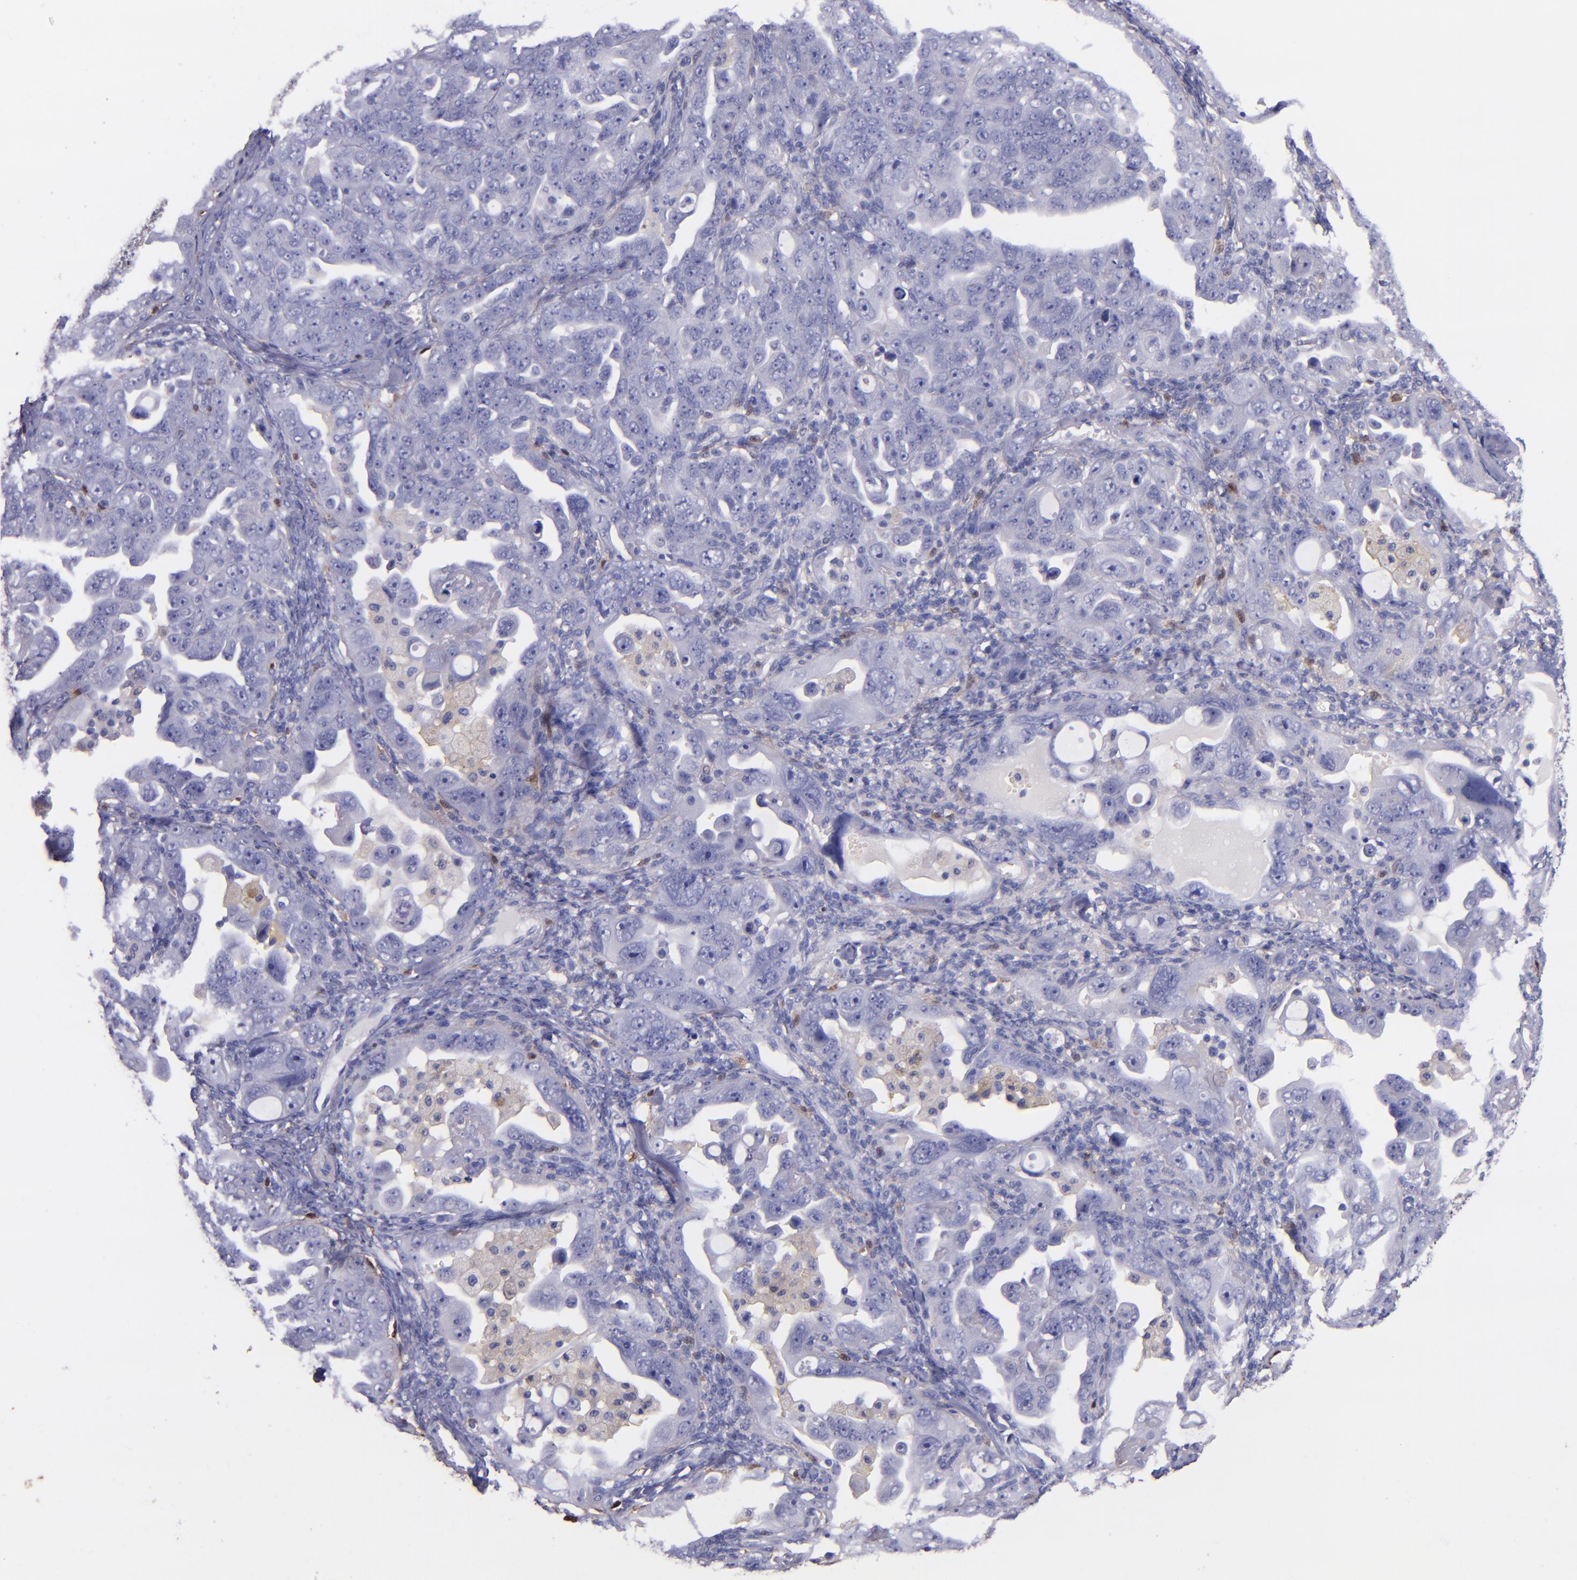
{"staining": {"intensity": "negative", "quantity": "none", "location": "none"}, "tissue": "ovarian cancer", "cell_type": "Tumor cells", "image_type": "cancer", "snomed": [{"axis": "morphology", "description": "Cystadenocarcinoma, serous, NOS"}, {"axis": "topography", "description": "Ovary"}], "caption": "An image of ovarian cancer stained for a protein exhibits no brown staining in tumor cells.", "gene": "F13A1", "patient": {"sex": "female", "age": 66}}